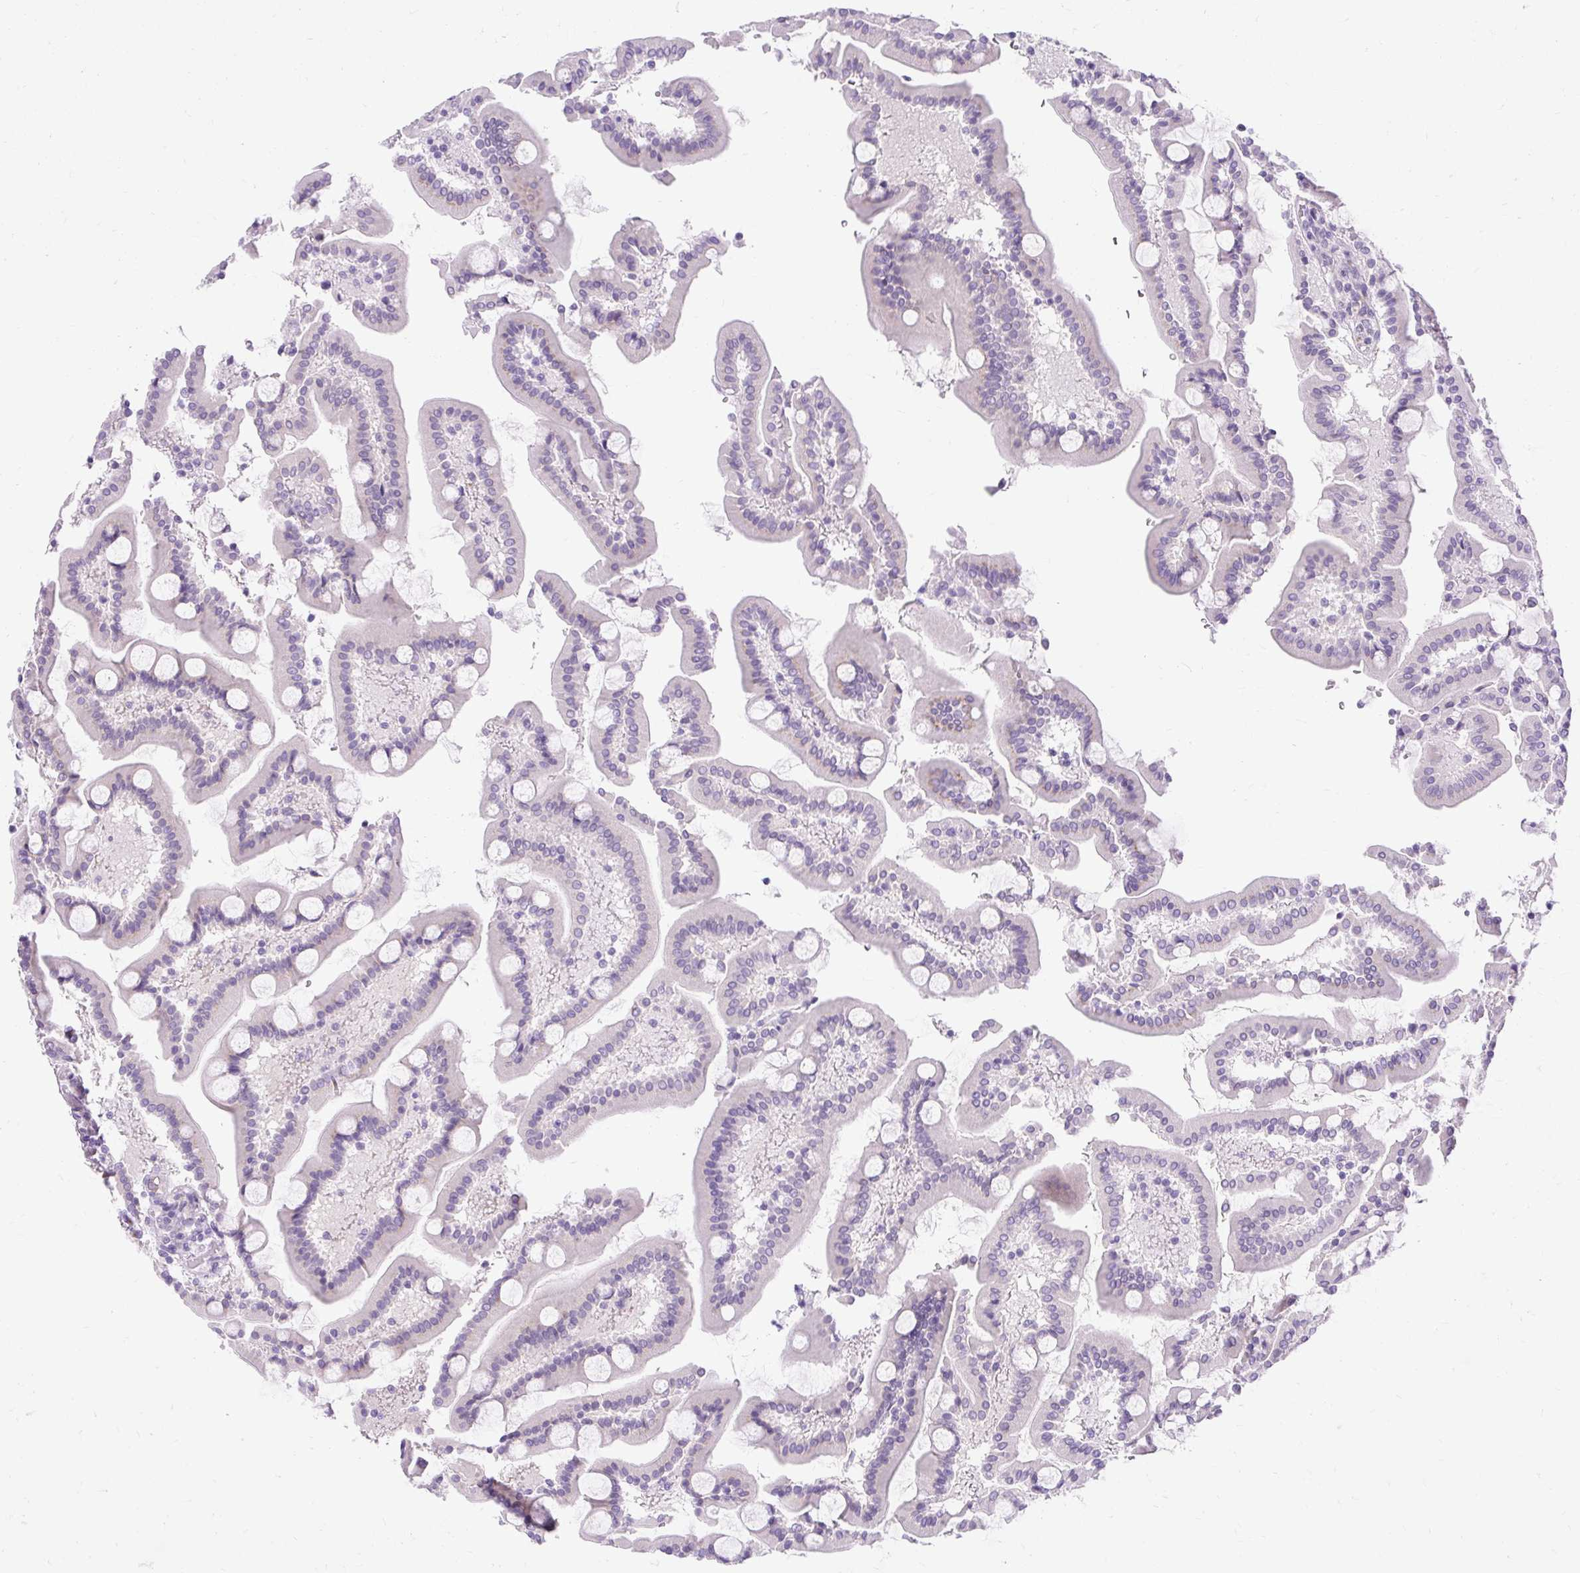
{"staining": {"intensity": "weak", "quantity": "25%-75%", "location": "cytoplasmic/membranous"}, "tissue": "duodenum", "cell_type": "Glandular cells", "image_type": "normal", "snomed": [{"axis": "morphology", "description": "Normal tissue, NOS"}, {"axis": "topography", "description": "Duodenum"}], "caption": "Weak cytoplasmic/membranous protein expression is appreciated in approximately 25%-75% of glandular cells in duodenum.", "gene": "GOLGA8A", "patient": {"sex": "male", "age": 55}}